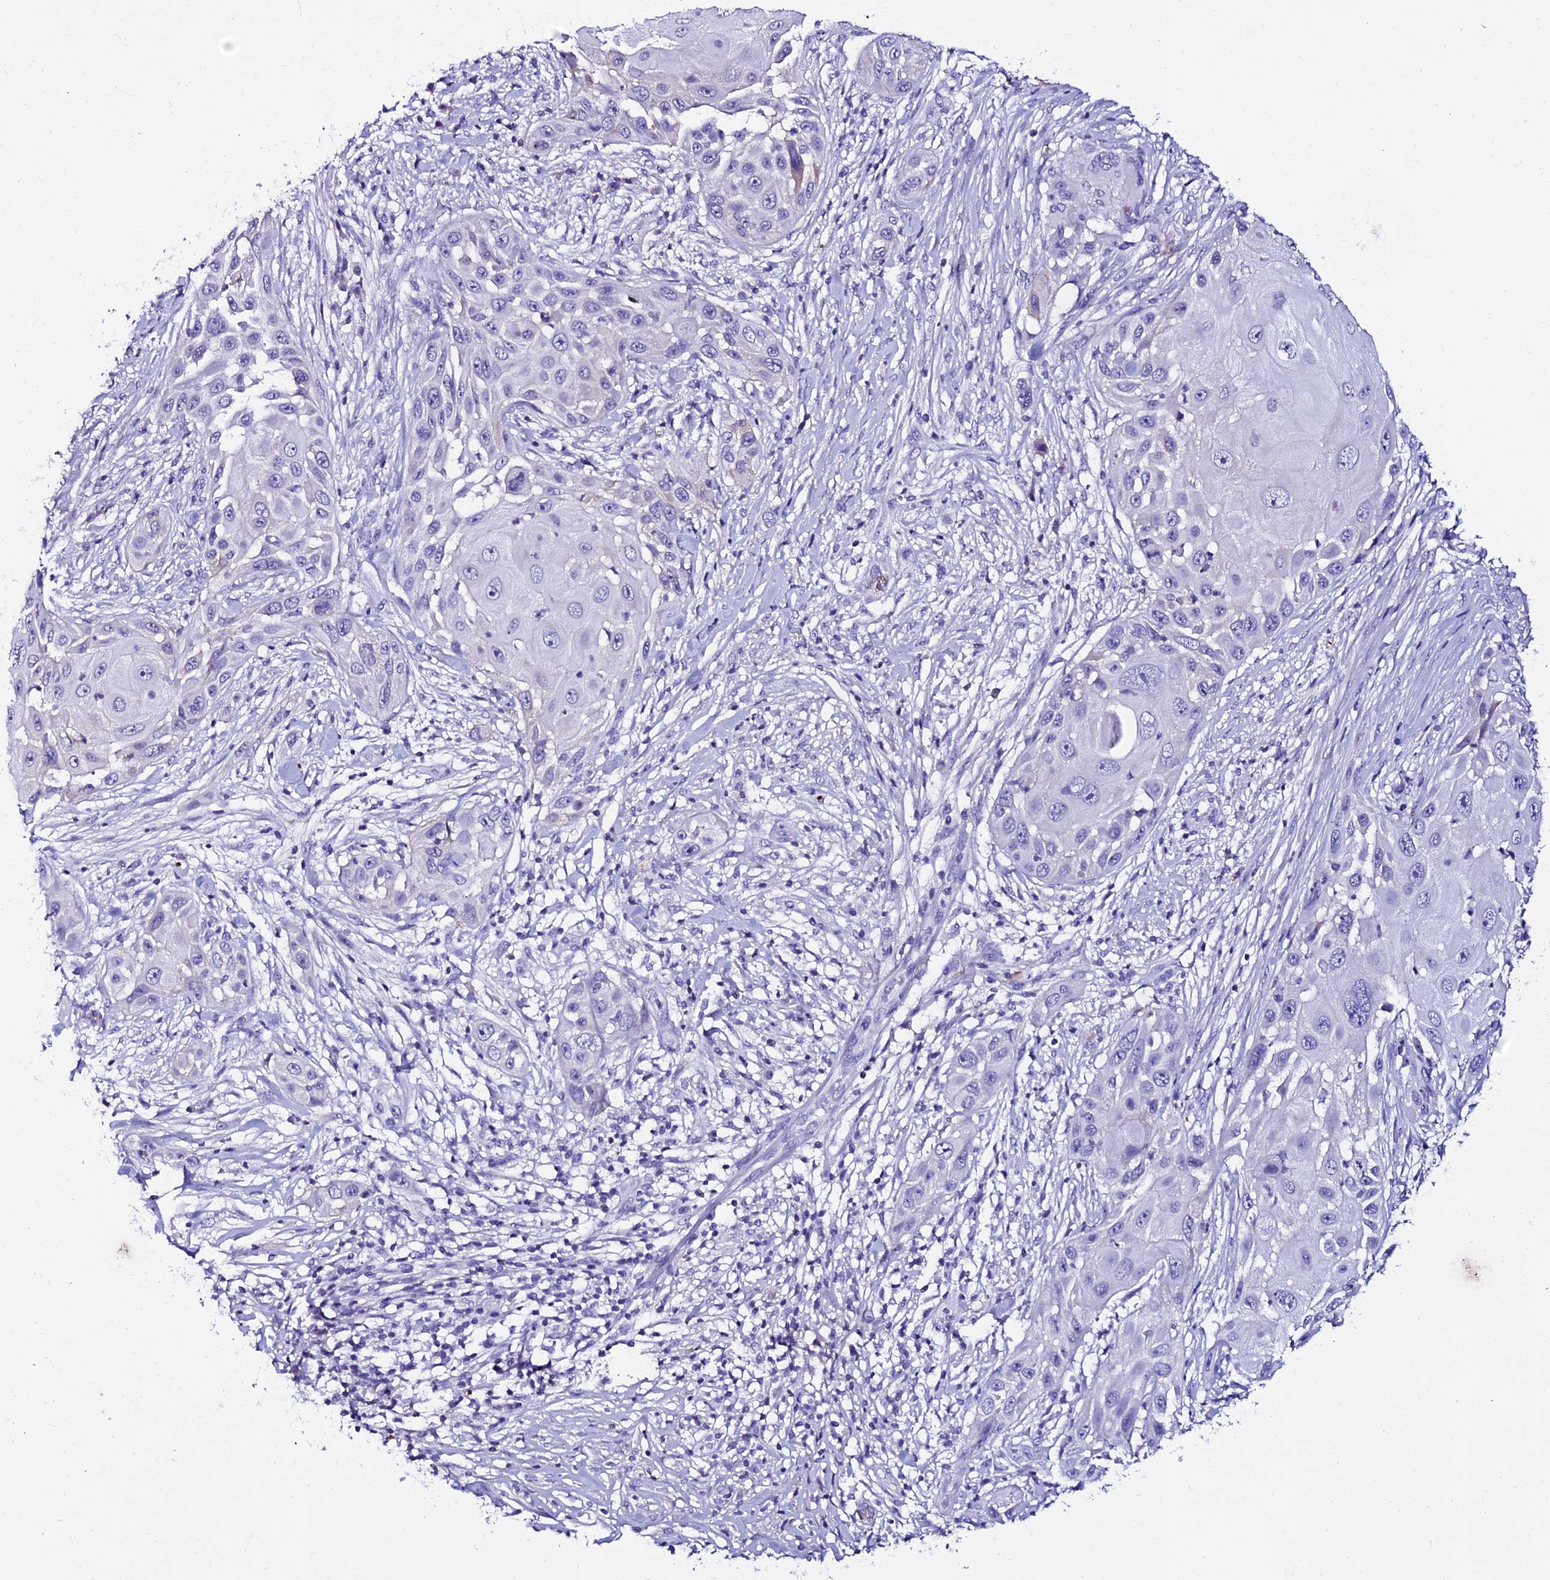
{"staining": {"intensity": "negative", "quantity": "none", "location": "none"}, "tissue": "skin cancer", "cell_type": "Tumor cells", "image_type": "cancer", "snomed": [{"axis": "morphology", "description": "Squamous cell carcinoma, NOS"}, {"axis": "topography", "description": "Skin"}], "caption": "Tumor cells are negative for protein expression in human skin squamous cell carcinoma.", "gene": "DEFB132", "patient": {"sex": "female", "age": 44}}